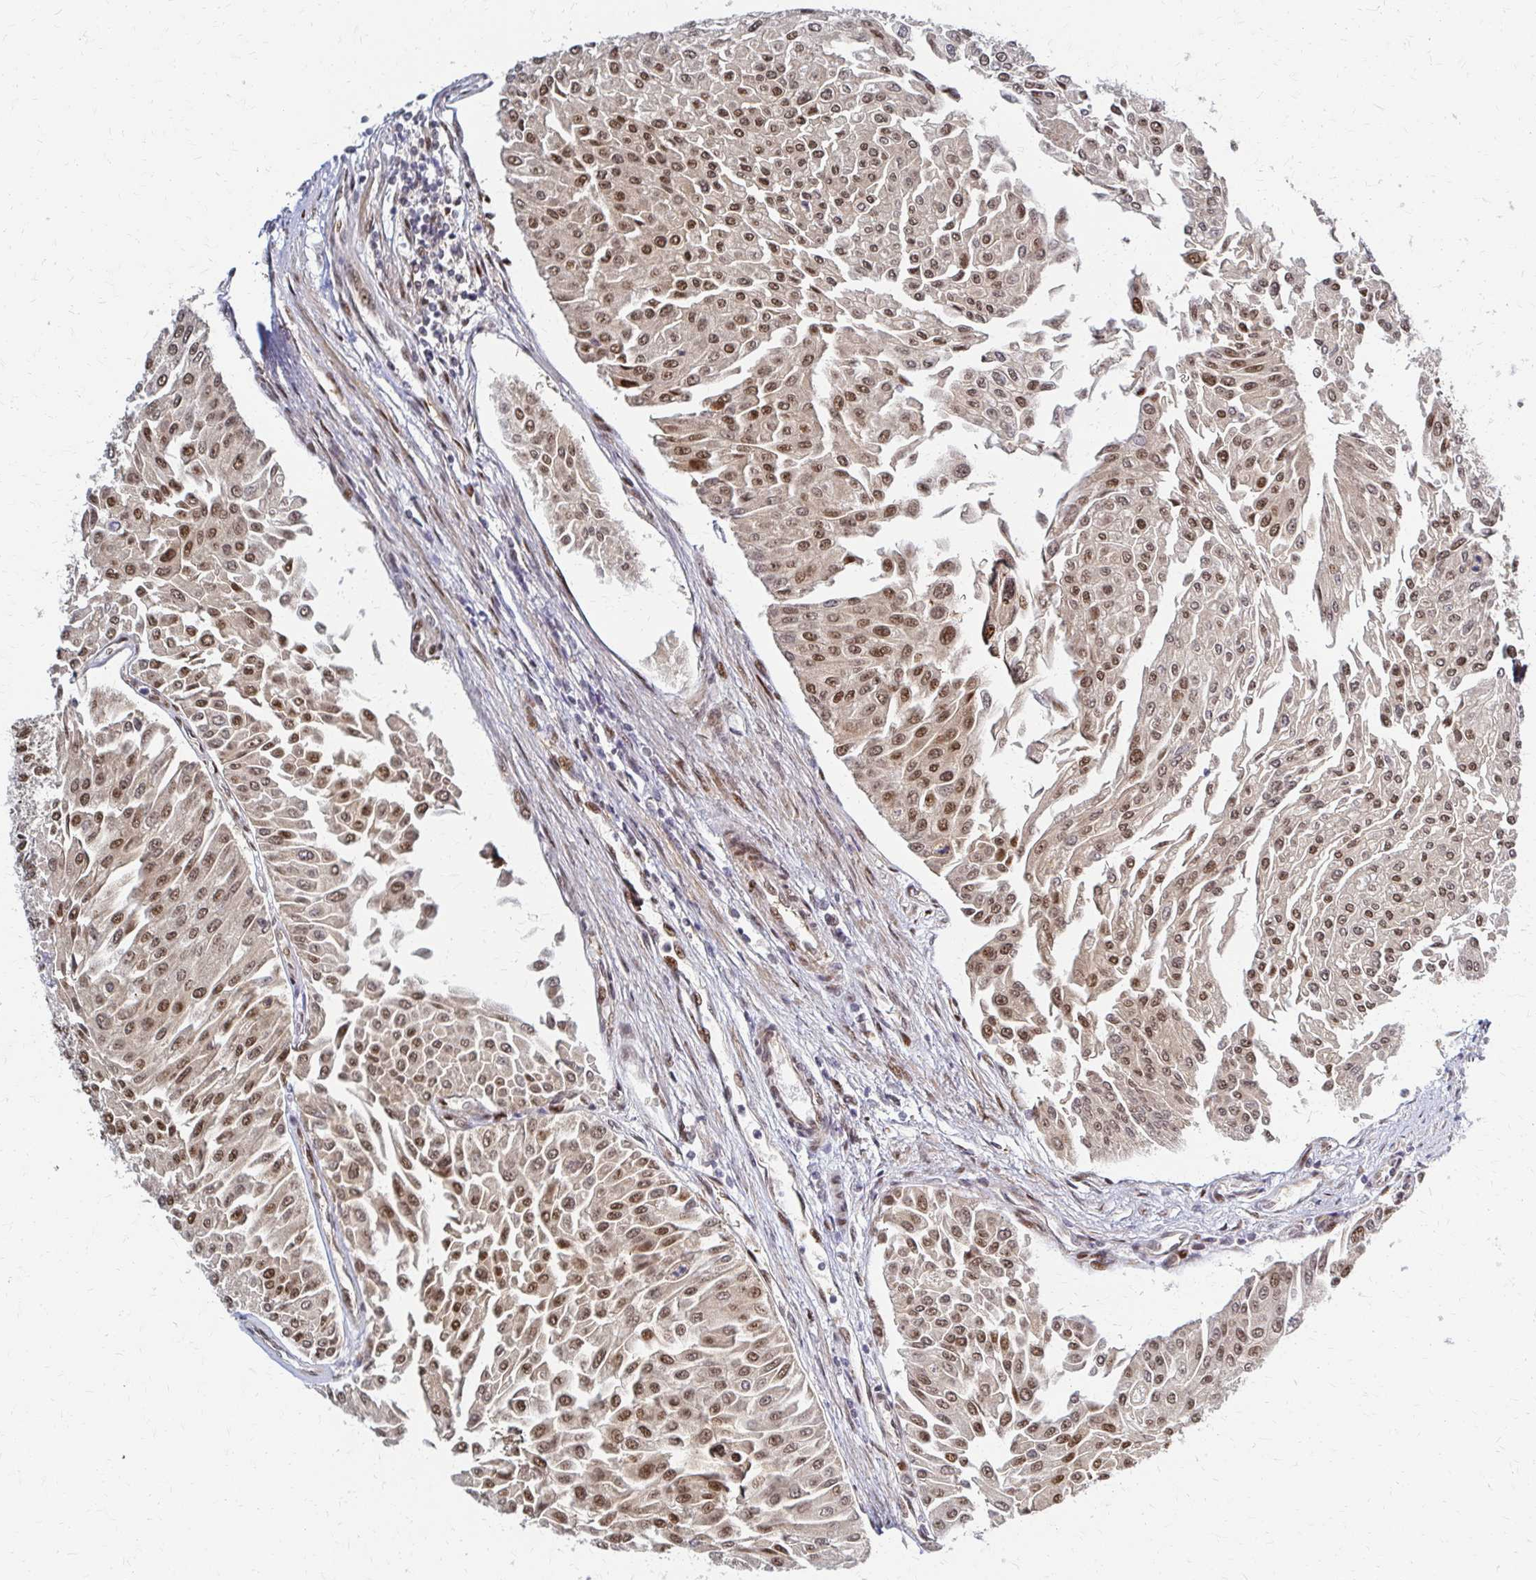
{"staining": {"intensity": "moderate", "quantity": ">75%", "location": "nuclear"}, "tissue": "urothelial cancer", "cell_type": "Tumor cells", "image_type": "cancer", "snomed": [{"axis": "morphology", "description": "Urothelial carcinoma, NOS"}, {"axis": "topography", "description": "Urinary bladder"}], "caption": "Protein staining of transitional cell carcinoma tissue shows moderate nuclear expression in about >75% of tumor cells. (Stains: DAB (3,3'-diaminobenzidine) in brown, nuclei in blue, Microscopy: brightfield microscopy at high magnification).", "gene": "PSMD7", "patient": {"sex": "male", "age": 67}}